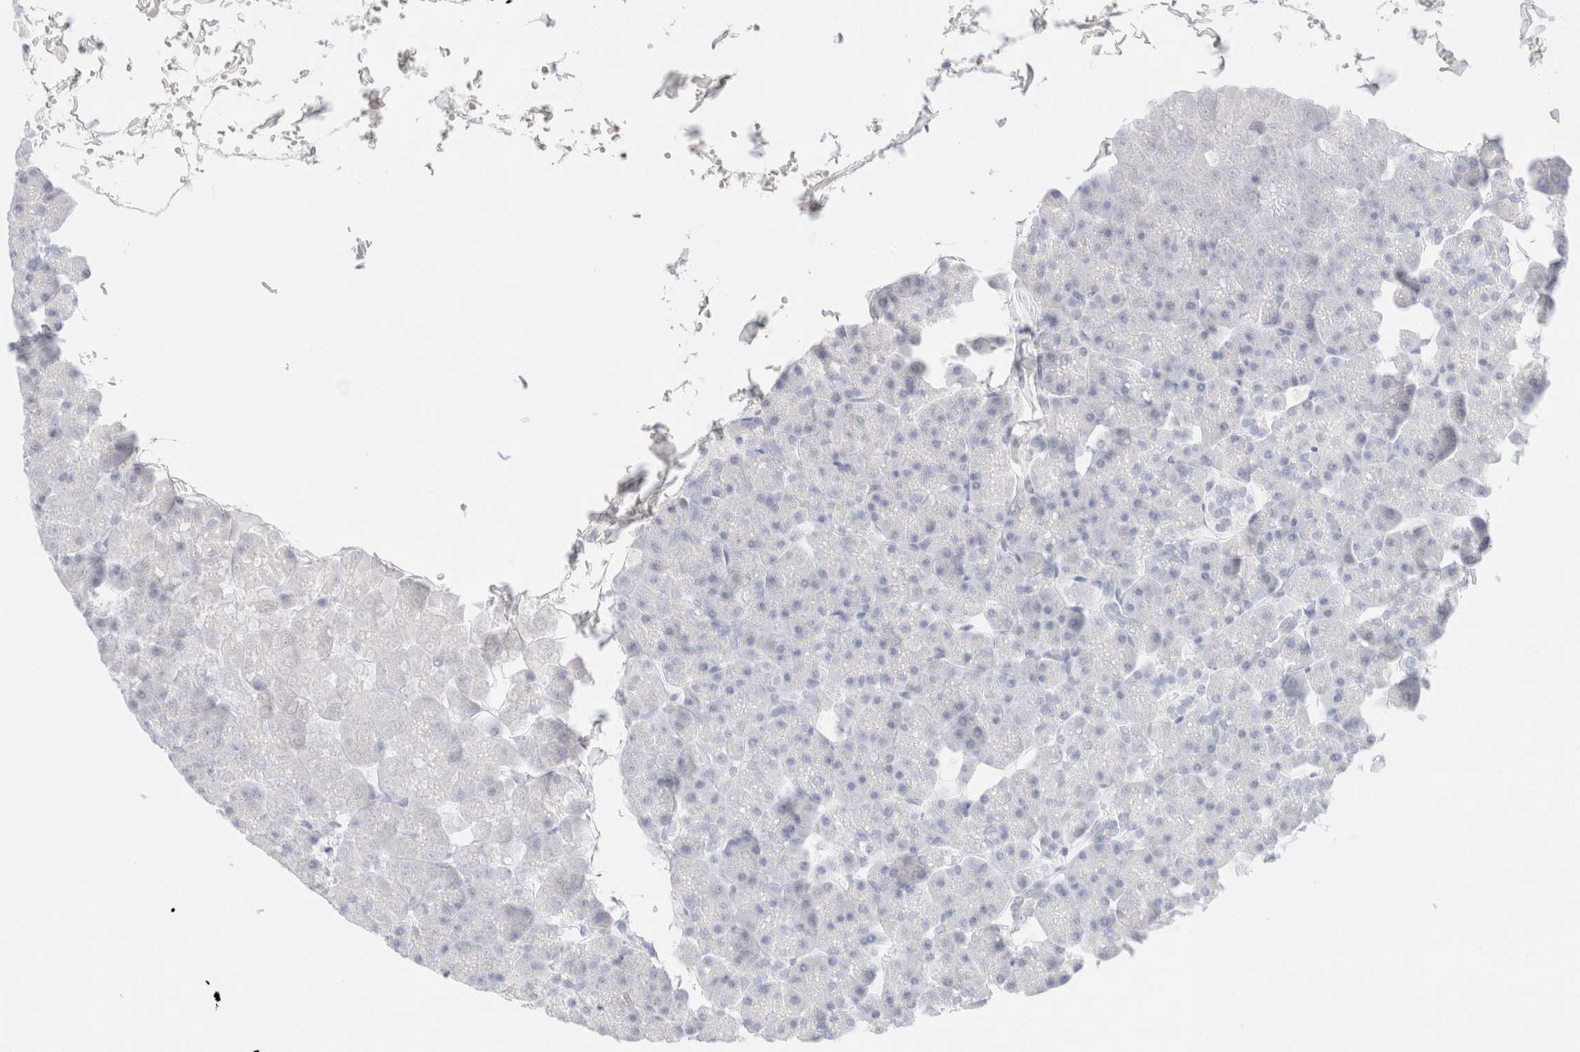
{"staining": {"intensity": "negative", "quantity": "none", "location": "none"}, "tissue": "pancreas", "cell_type": "Exocrine glandular cells", "image_type": "normal", "snomed": [{"axis": "morphology", "description": "Normal tissue, NOS"}, {"axis": "topography", "description": "Pancreas"}], "caption": "DAB (3,3'-diaminobenzidine) immunohistochemical staining of benign human pancreas demonstrates no significant staining in exocrine glandular cells. (DAB (3,3'-diaminobenzidine) immunohistochemistry with hematoxylin counter stain).", "gene": "KRT15", "patient": {"sex": "male", "age": 35}}